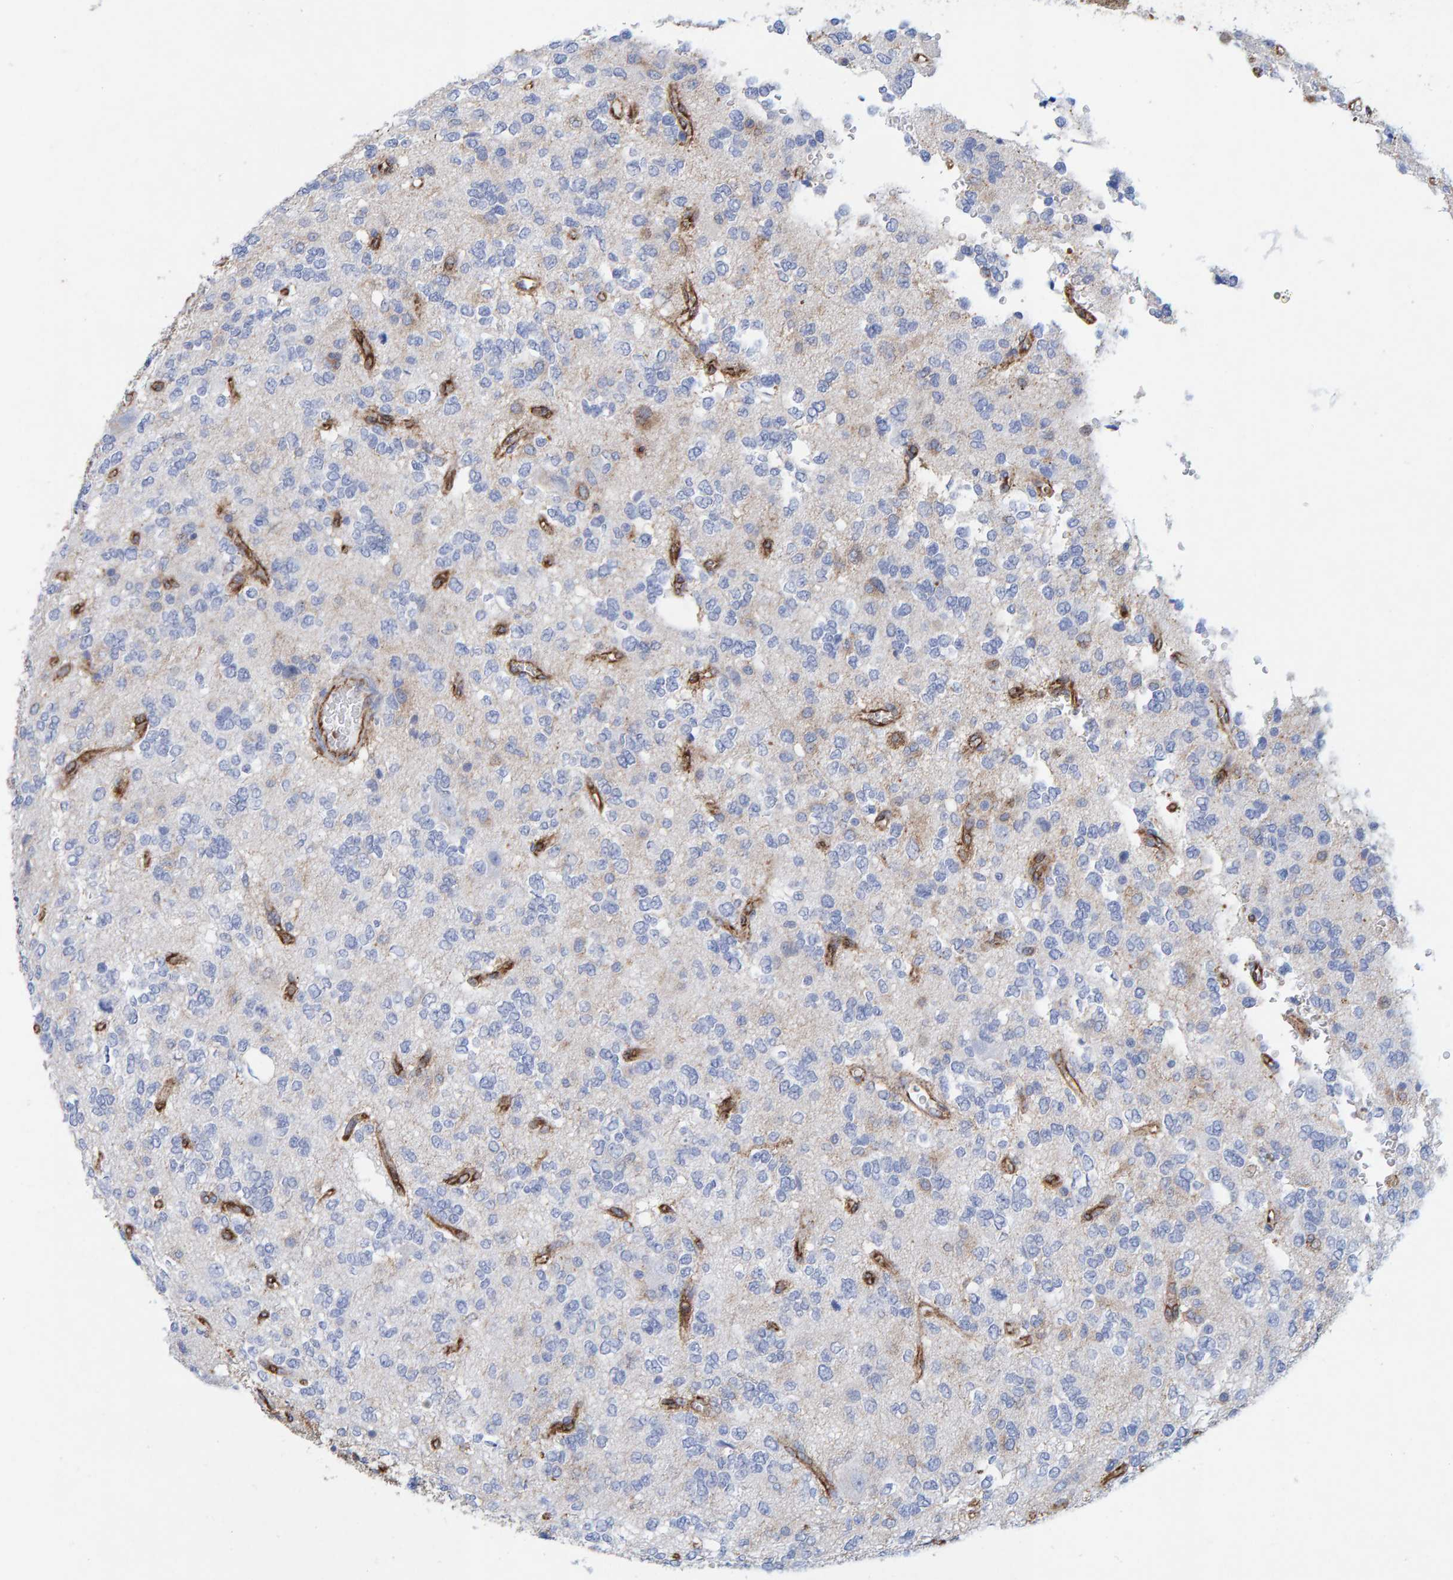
{"staining": {"intensity": "negative", "quantity": "none", "location": "none"}, "tissue": "glioma", "cell_type": "Tumor cells", "image_type": "cancer", "snomed": [{"axis": "morphology", "description": "Glioma, malignant, Low grade"}, {"axis": "topography", "description": "Brain"}], "caption": "DAB (3,3'-diaminobenzidine) immunohistochemical staining of glioma exhibits no significant expression in tumor cells.", "gene": "MVP", "patient": {"sex": "male", "age": 38}}